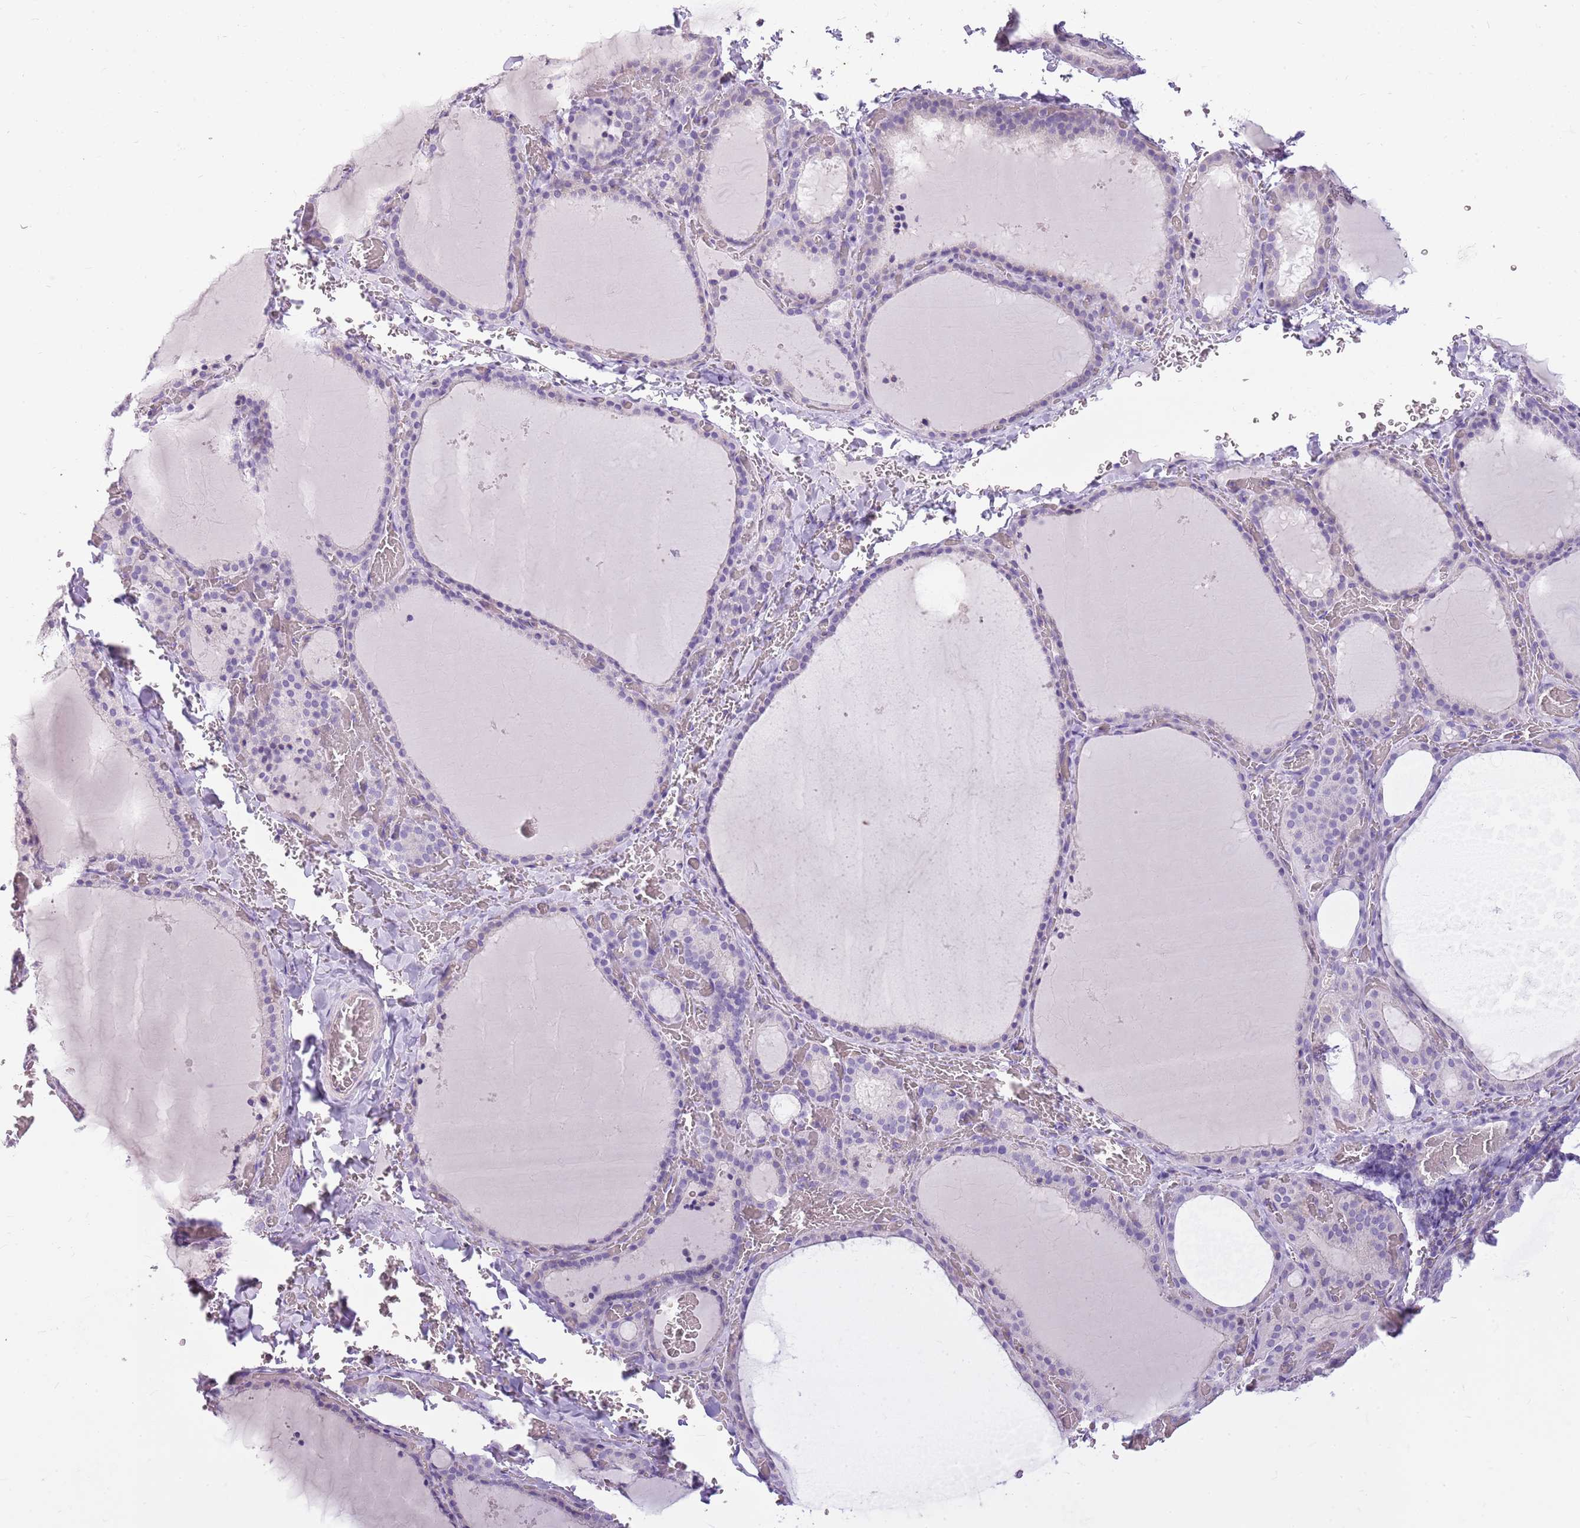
{"staining": {"intensity": "negative", "quantity": "none", "location": "none"}, "tissue": "thyroid gland", "cell_type": "Glandular cells", "image_type": "normal", "snomed": [{"axis": "morphology", "description": "Normal tissue, NOS"}, {"axis": "topography", "description": "Thyroid gland"}], "caption": "This micrograph is of benign thyroid gland stained with IHC to label a protein in brown with the nuclei are counter-stained blue. There is no staining in glandular cells.", "gene": "CNPPD1", "patient": {"sex": "female", "age": 39}}